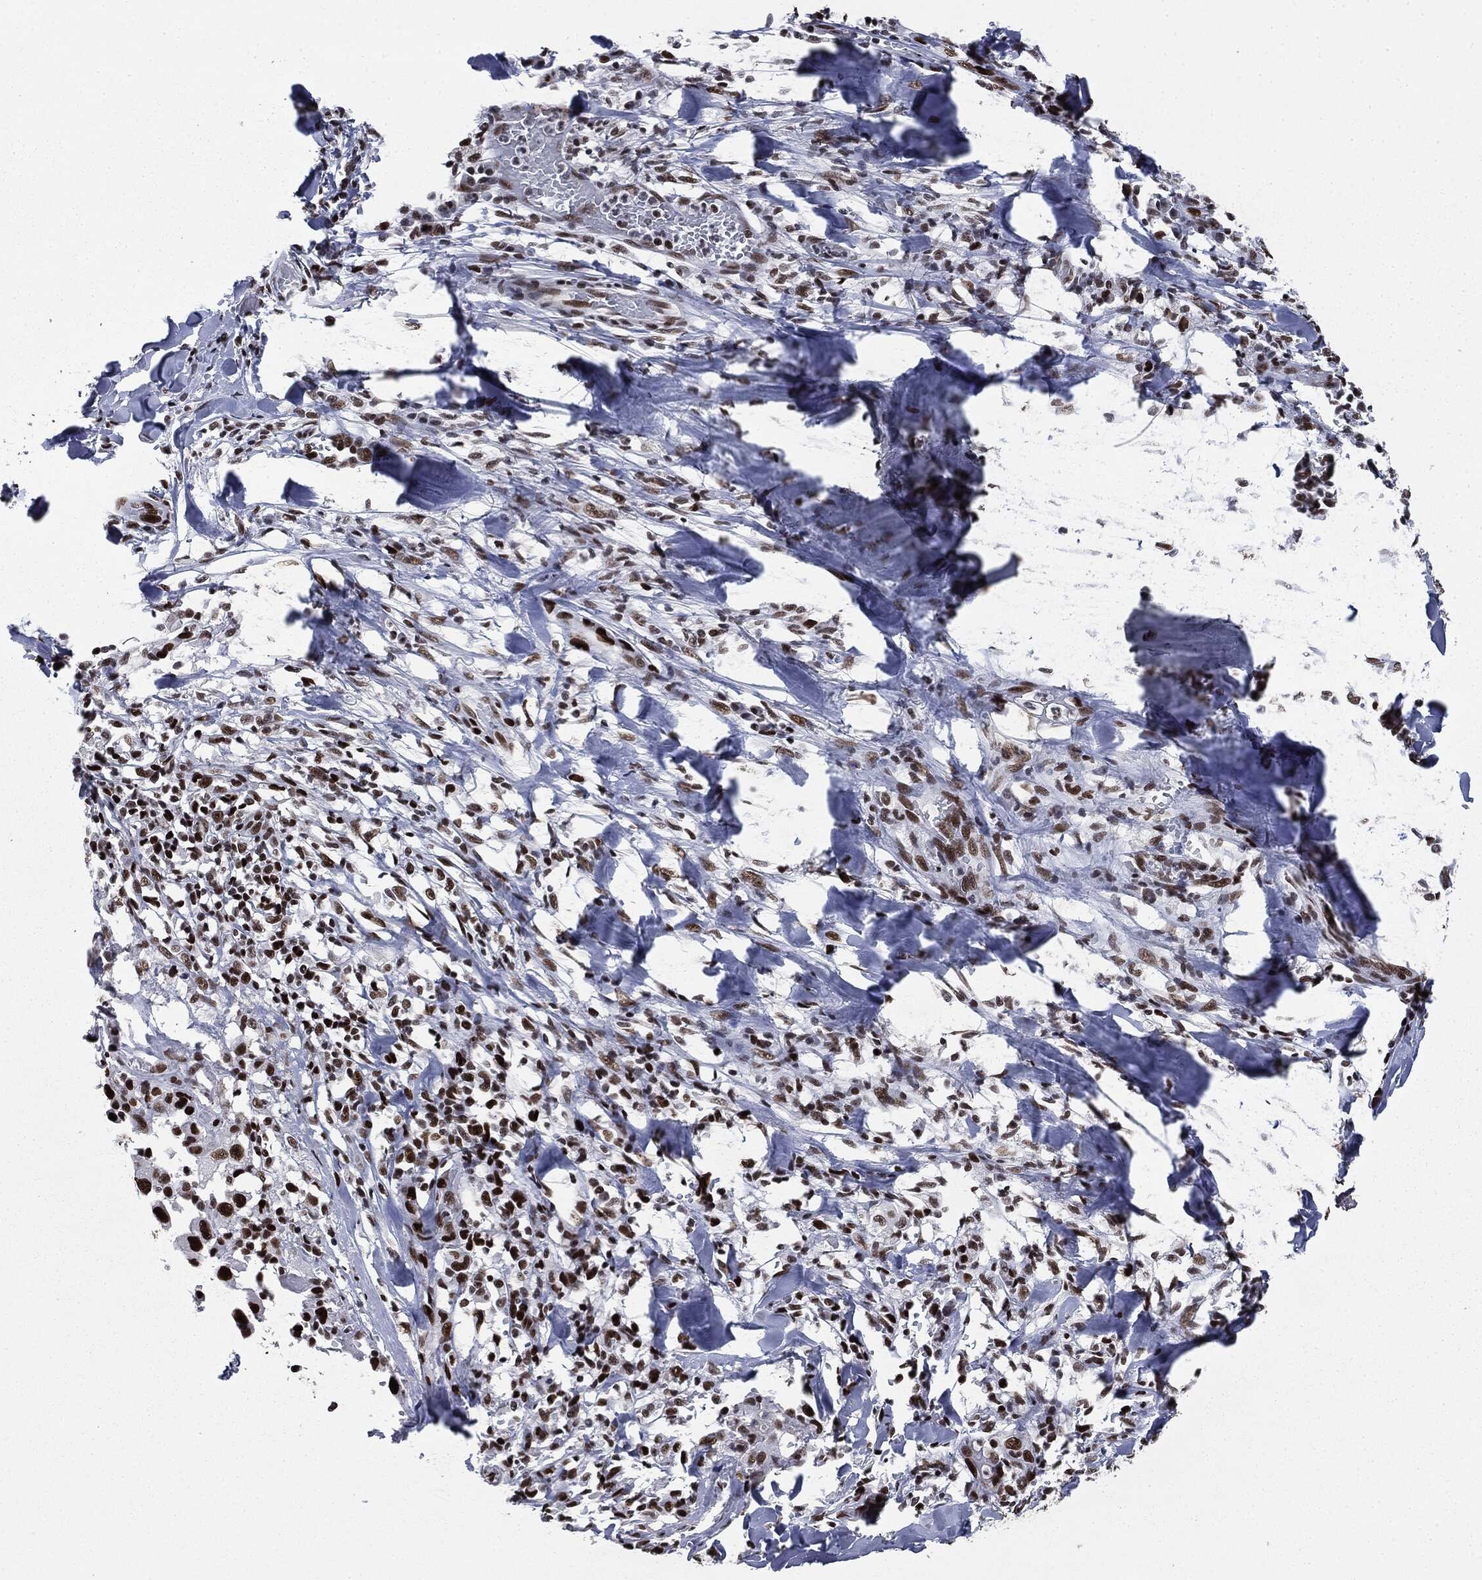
{"staining": {"intensity": "strong", "quantity": ">75%", "location": "nuclear"}, "tissue": "melanoma", "cell_type": "Tumor cells", "image_type": "cancer", "snomed": [{"axis": "morphology", "description": "Malignant melanoma, Metastatic site"}, {"axis": "topography", "description": "Lymph node"}], "caption": "DAB immunohistochemical staining of melanoma displays strong nuclear protein positivity in approximately >75% of tumor cells.", "gene": "MSH2", "patient": {"sex": "male", "age": 50}}